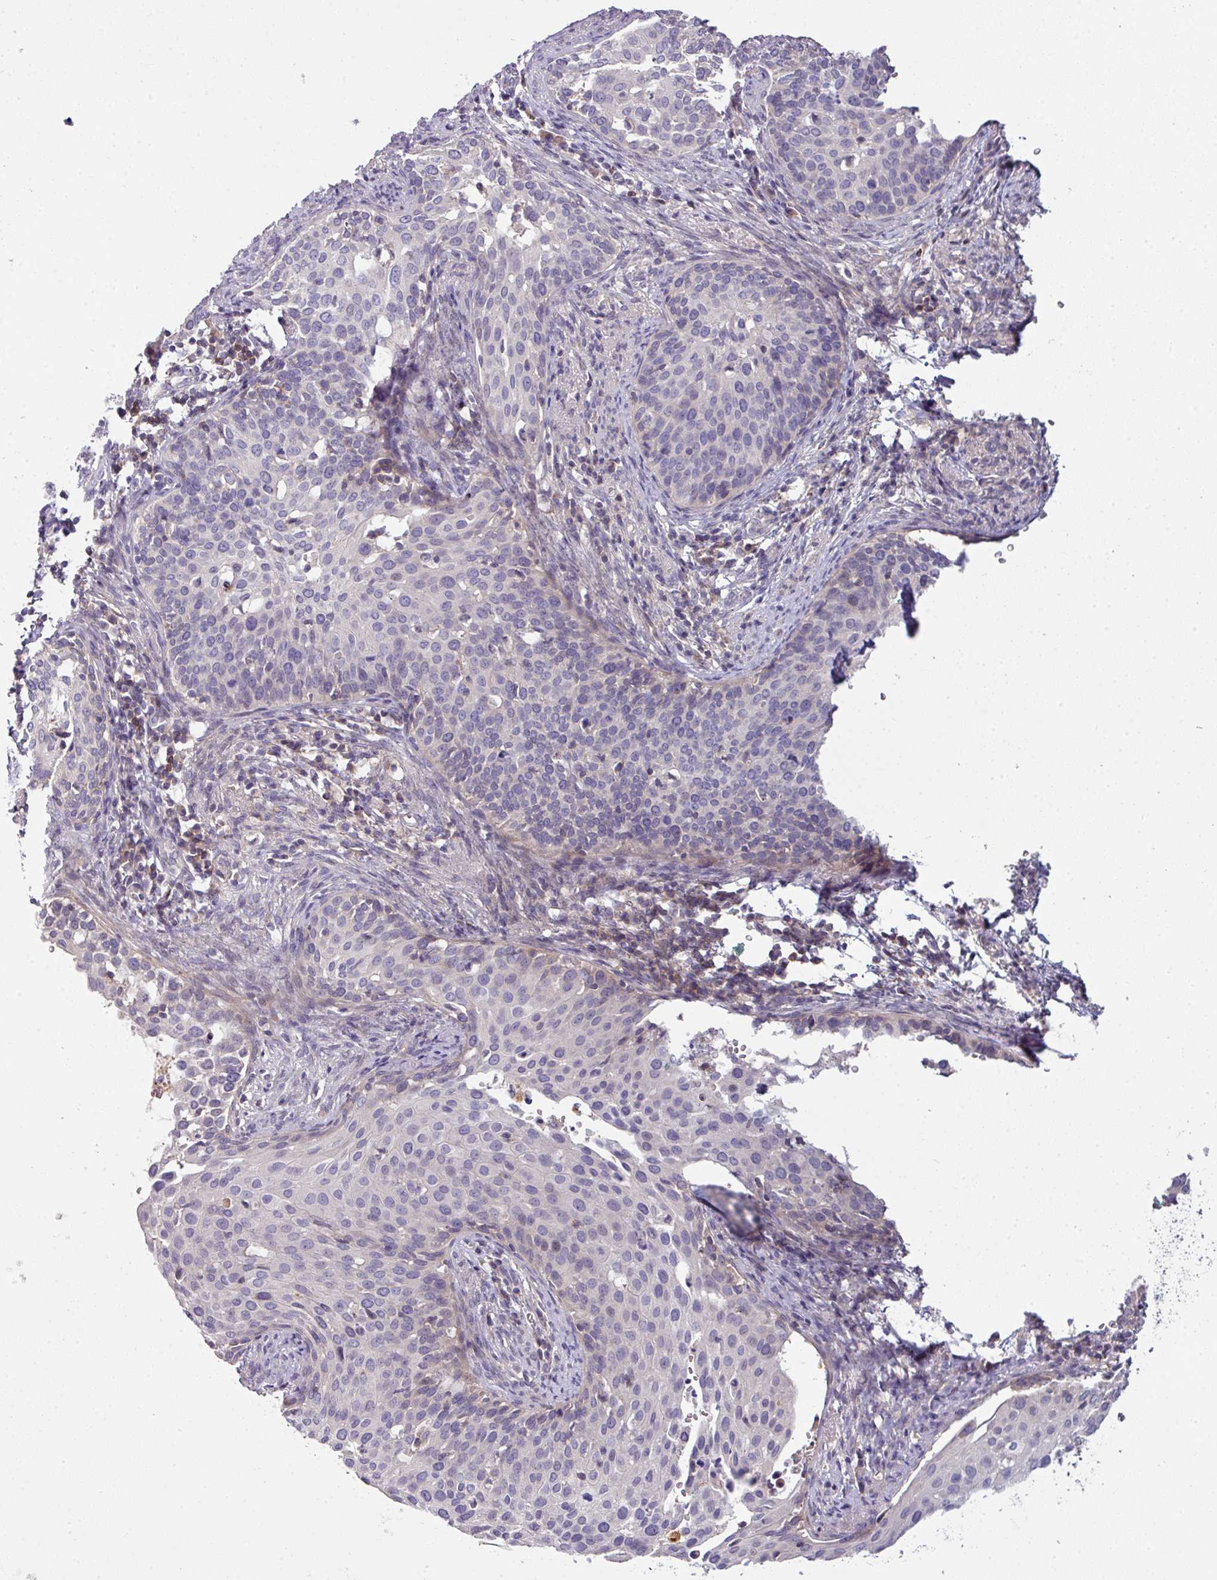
{"staining": {"intensity": "negative", "quantity": "none", "location": "none"}, "tissue": "cervical cancer", "cell_type": "Tumor cells", "image_type": "cancer", "snomed": [{"axis": "morphology", "description": "Squamous cell carcinoma, NOS"}, {"axis": "topography", "description": "Cervix"}], "caption": "The IHC histopathology image has no significant expression in tumor cells of cervical squamous cell carcinoma tissue. (DAB (3,3'-diaminobenzidine) IHC visualized using brightfield microscopy, high magnification).", "gene": "SLAMF6", "patient": {"sex": "female", "age": 44}}